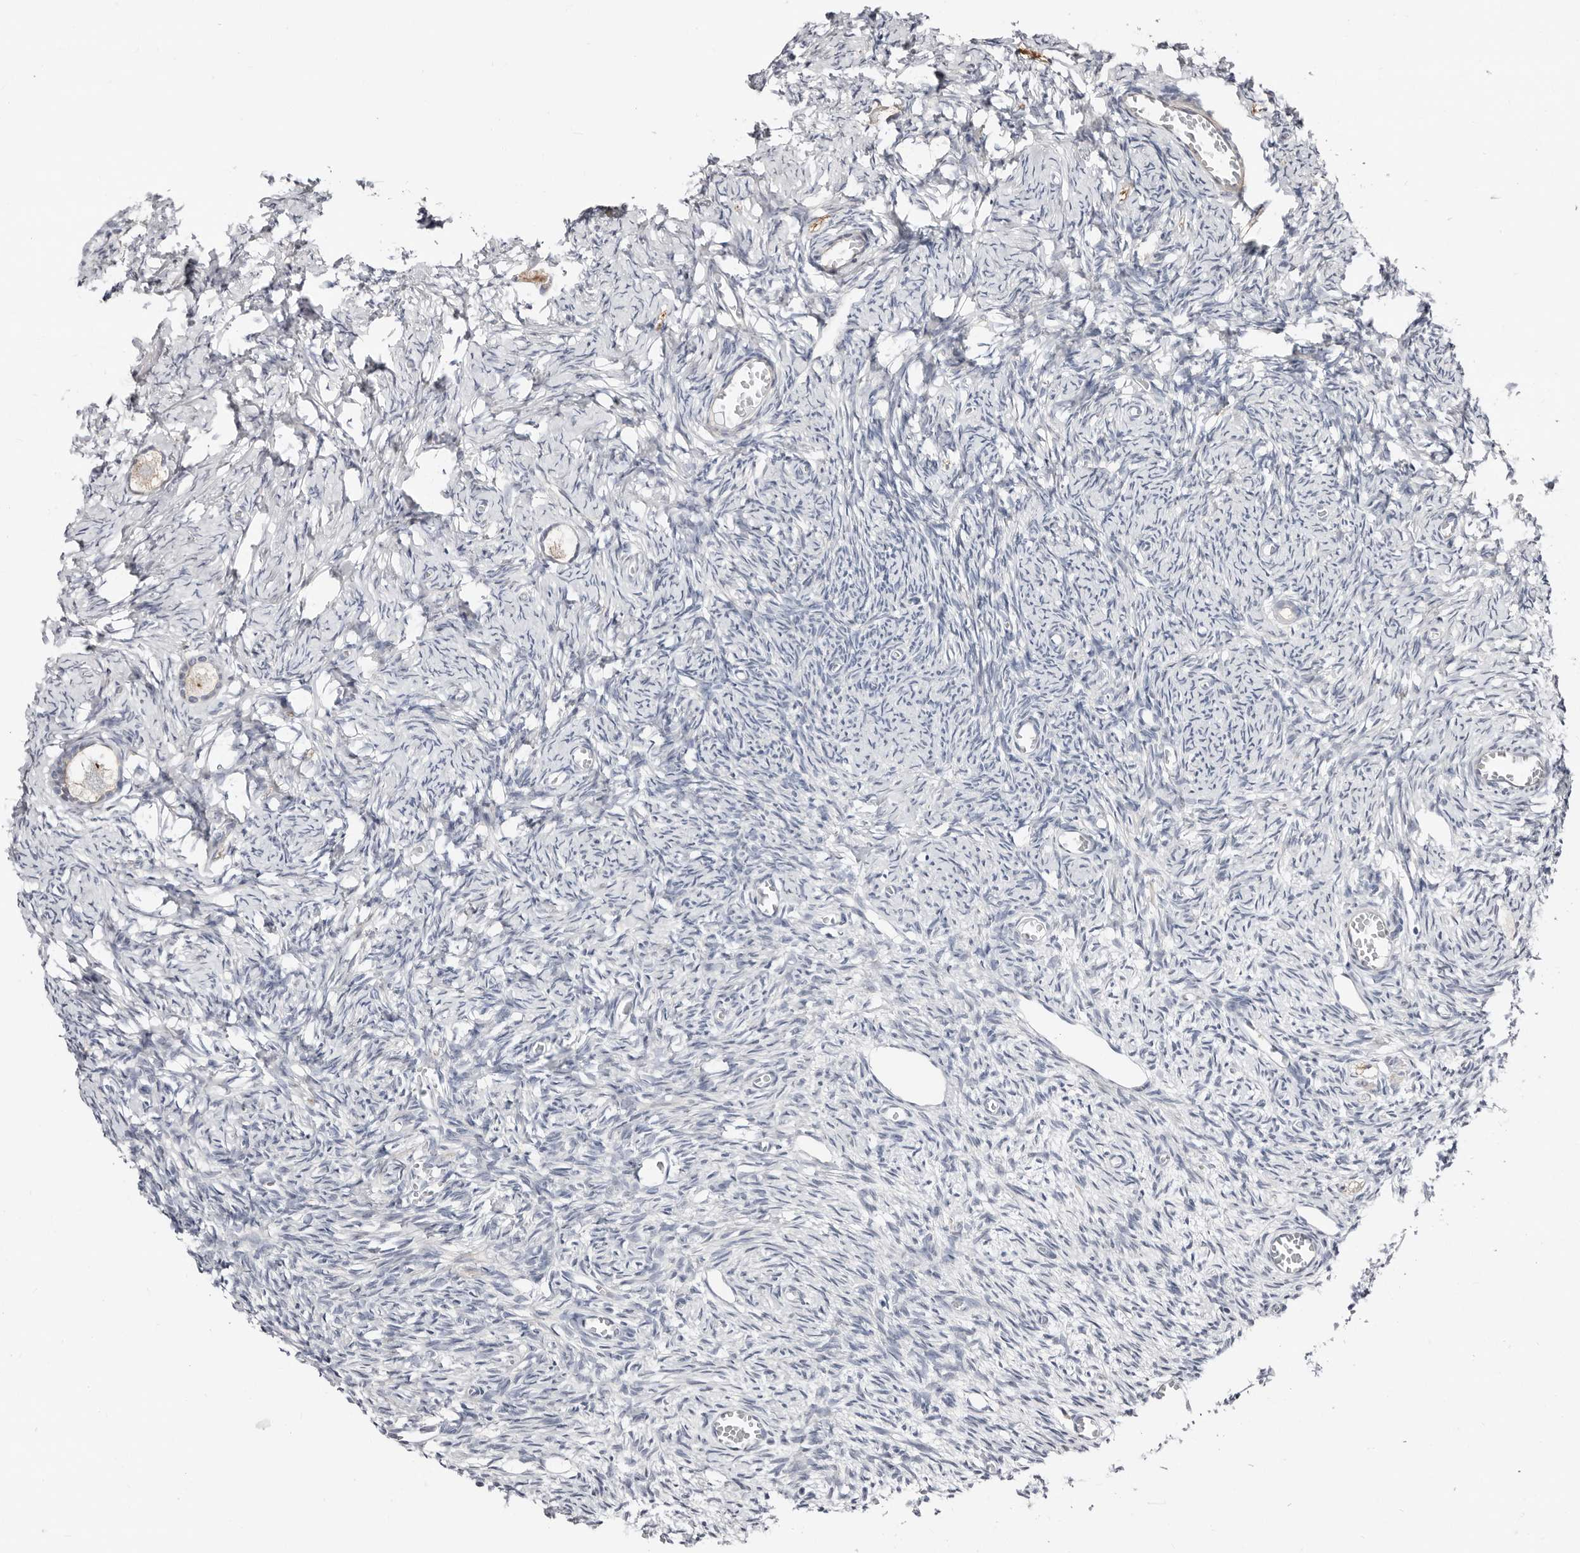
{"staining": {"intensity": "negative", "quantity": "none", "location": "none"}, "tissue": "ovary", "cell_type": "Follicle cells", "image_type": "normal", "snomed": [{"axis": "morphology", "description": "Normal tissue, NOS"}, {"axis": "topography", "description": "Ovary"}], "caption": "This is a image of IHC staining of benign ovary, which shows no staining in follicle cells. (Stains: DAB immunohistochemistry (IHC) with hematoxylin counter stain, Microscopy: brightfield microscopy at high magnification).", "gene": "ASRGL1", "patient": {"sex": "female", "age": 27}}